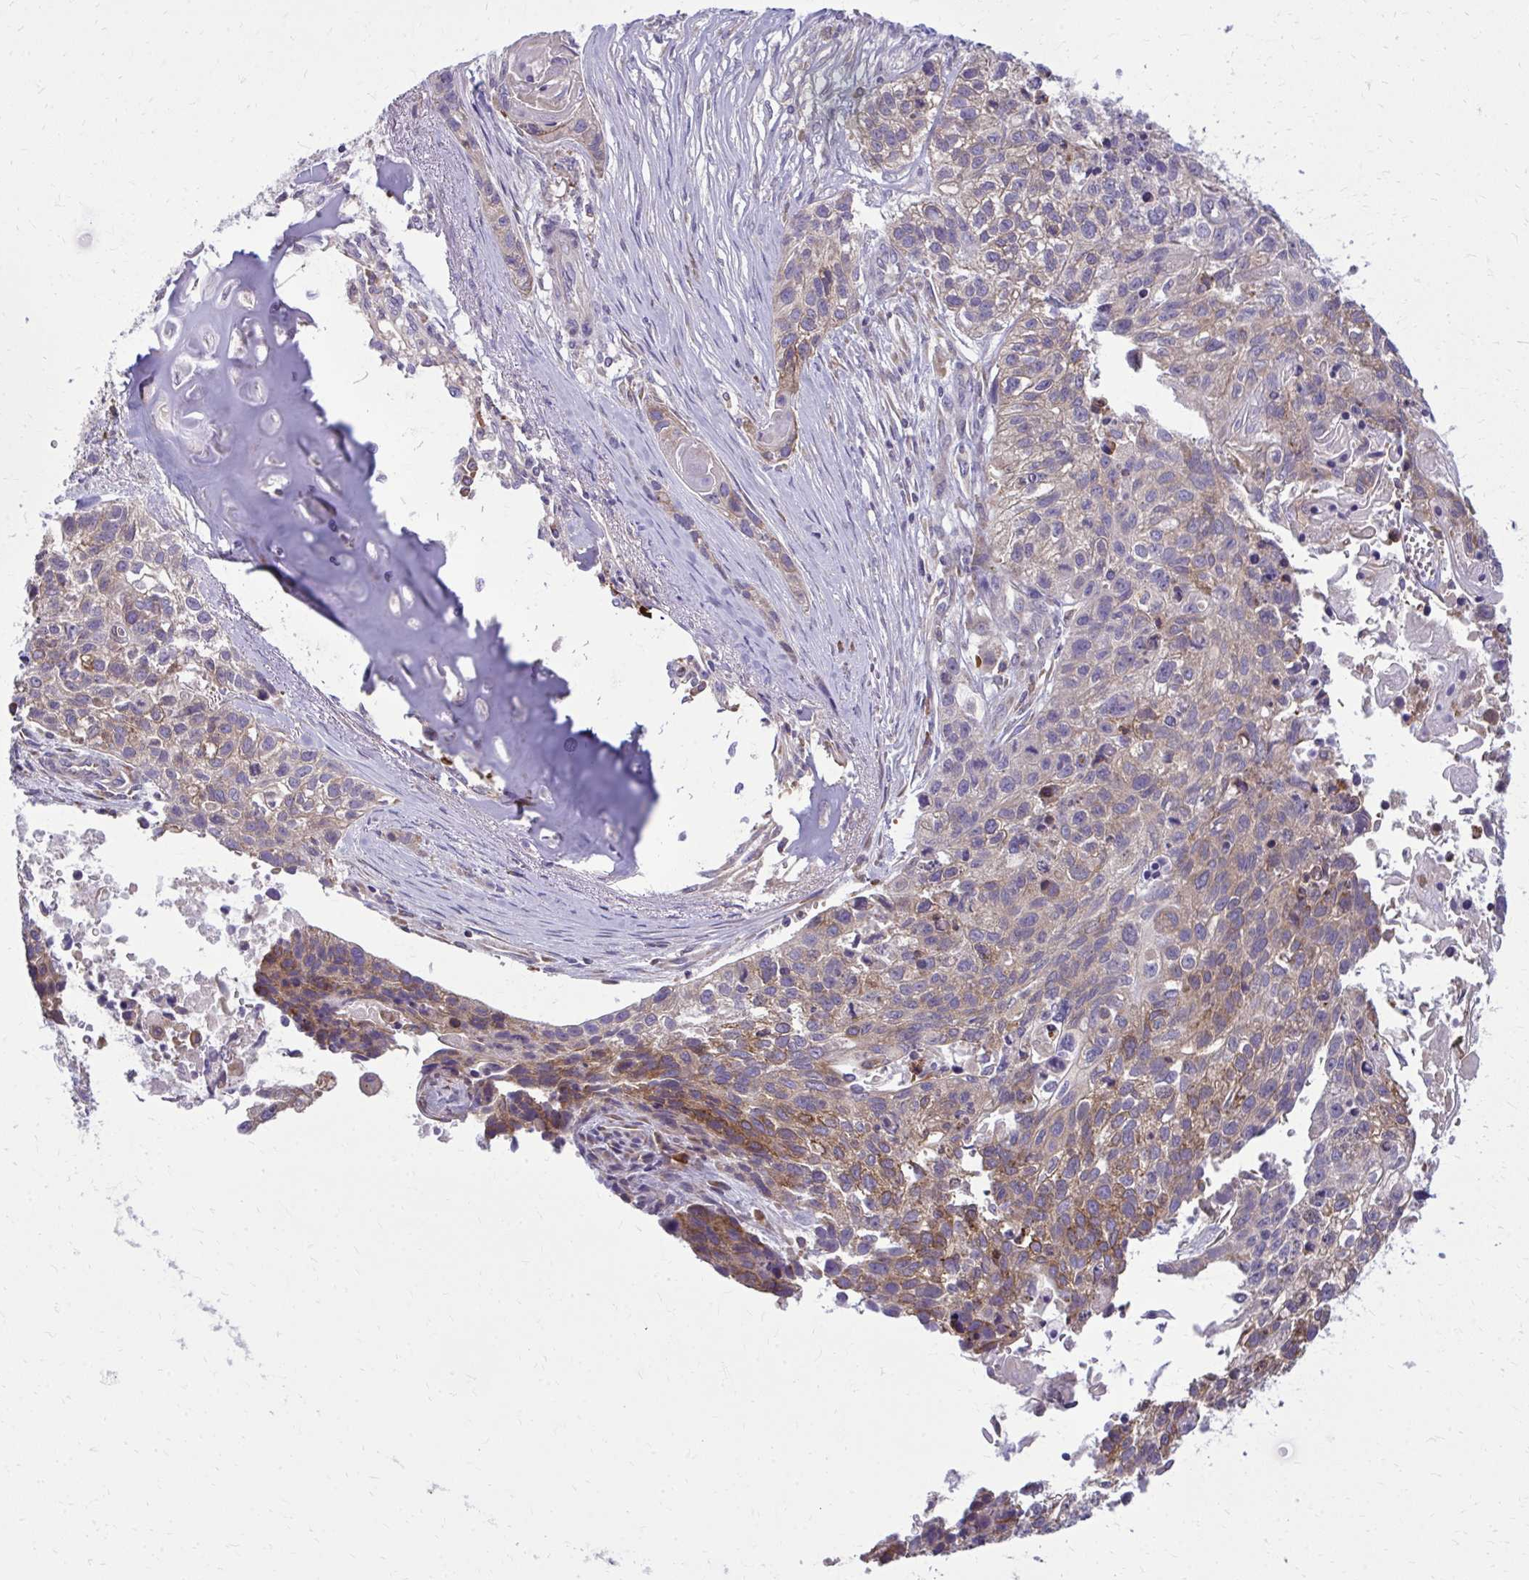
{"staining": {"intensity": "moderate", "quantity": "<25%", "location": "cytoplasmic/membranous"}, "tissue": "lung cancer", "cell_type": "Tumor cells", "image_type": "cancer", "snomed": [{"axis": "morphology", "description": "Squamous cell carcinoma, NOS"}, {"axis": "topography", "description": "Lung"}], "caption": "Immunohistochemistry (IHC) (DAB (3,3'-diaminobenzidine)) staining of human lung cancer displays moderate cytoplasmic/membranous protein positivity in about <25% of tumor cells. Using DAB (3,3'-diaminobenzidine) (brown) and hematoxylin (blue) stains, captured at high magnification using brightfield microscopy.", "gene": "CEMP1", "patient": {"sex": "male", "age": 74}}